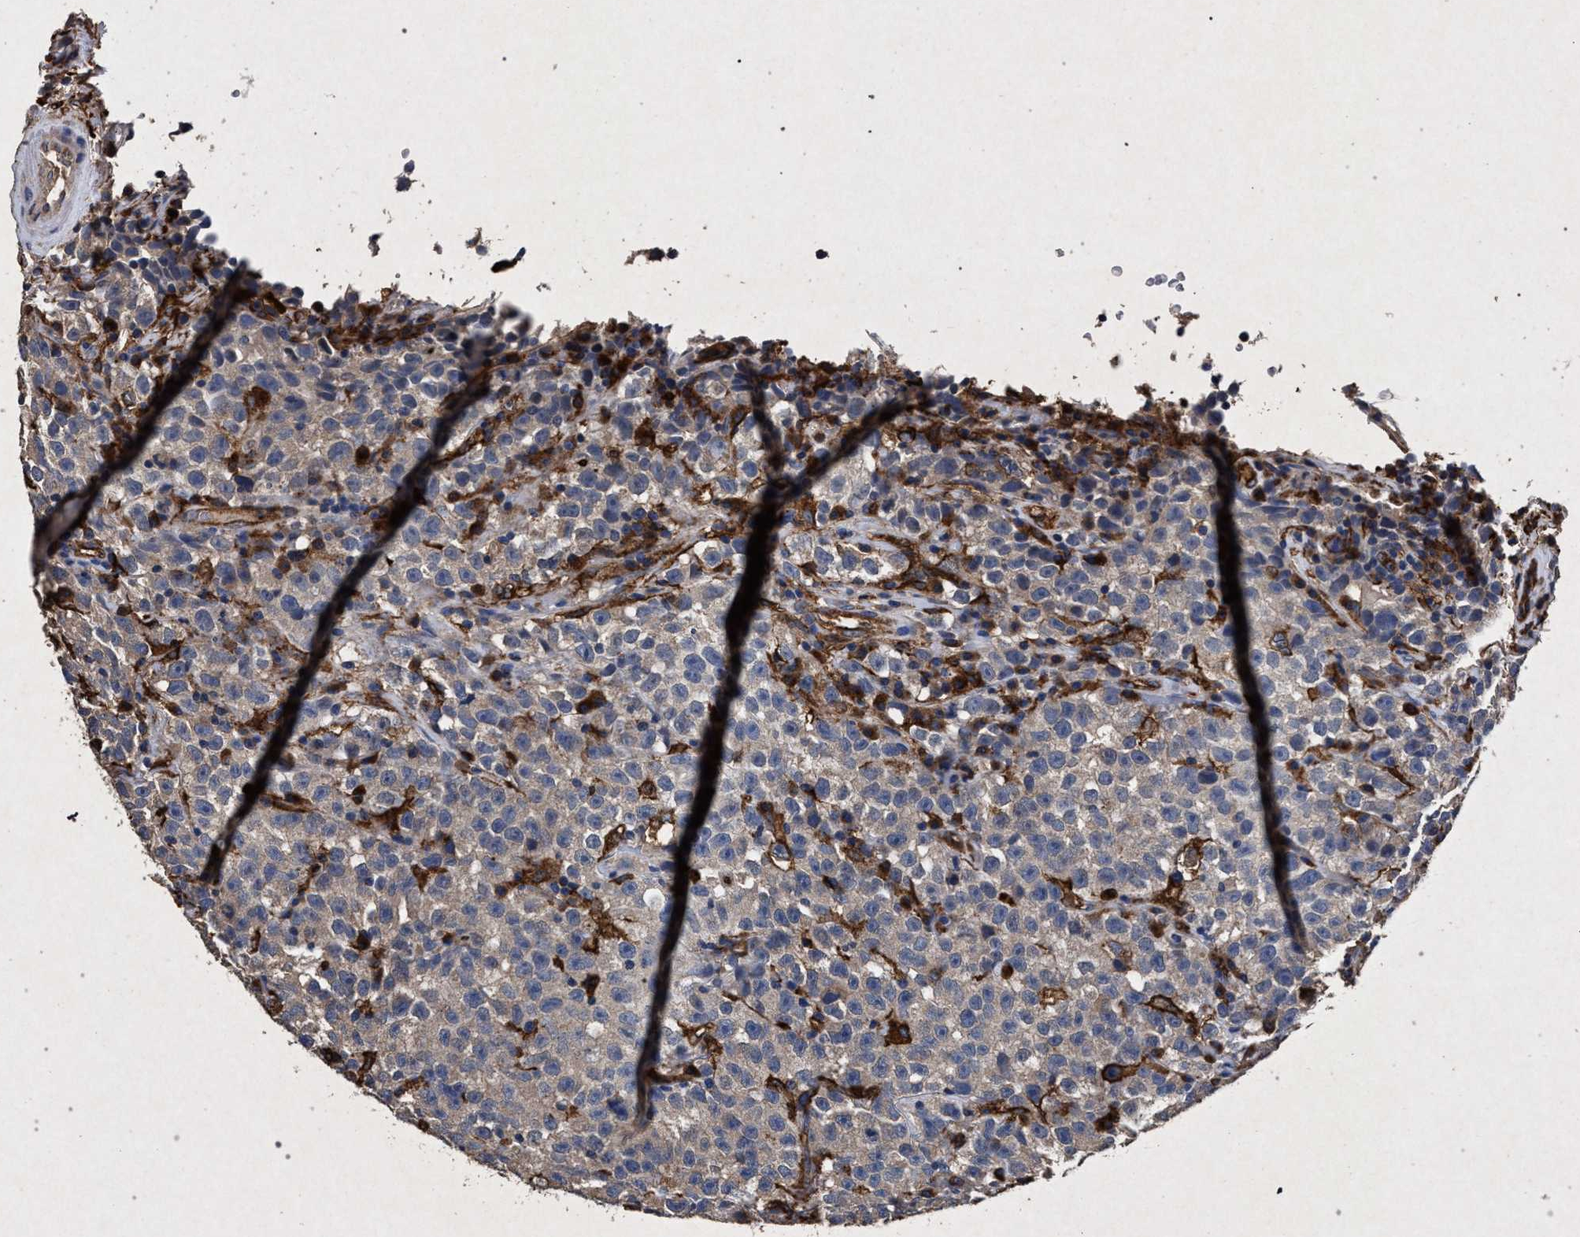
{"staining": {"intensity": "negative", "quantity": "none", "location": "none"}, "tissue": "testis cancer", "cell_type": "Tumor cells", "image_type": "cancer", "snomed": [{"axis": "morphology", "description": "Seminoma, NOS"}, {"axis": "topography", "description": "Testis"}], "caption": "Tumor cells are negative for brown protein staining in testis cancer (seminoma). The staining was performed using DAB (3,3'-diaminobenzidine) to visualize the protein expression in brown, while the nuclei were stained in blue with hematoxylin (Magnification: 20x).", "gene": "MARCKS", "patient": {"sex": "male", "age": 22}}